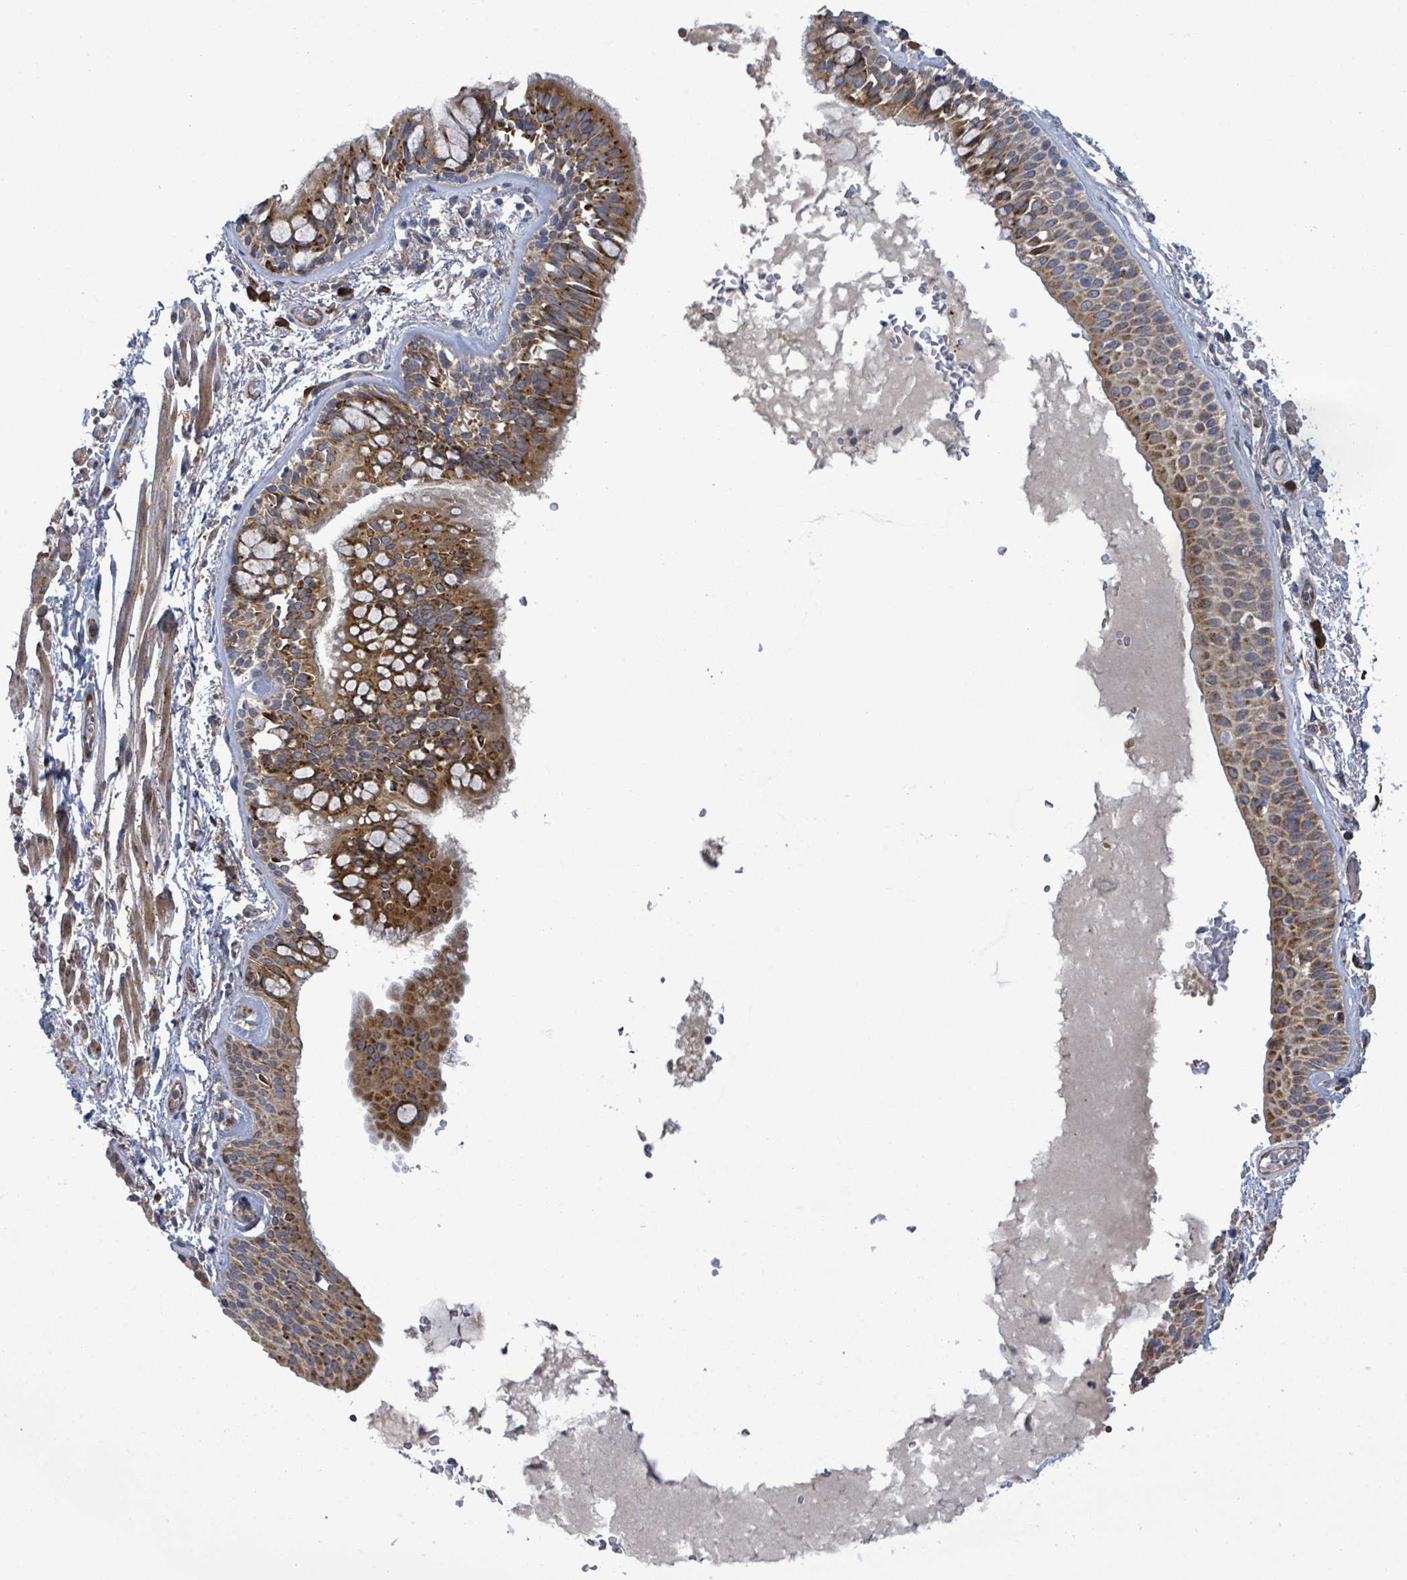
{"staining": {"intensity": "strong", "quantity": ">75%", "location": "cytoplasmic/membranous"}, "tissue": "bronchus", "cell_type": "Respiratory epithelial cells", "image_type": "normal", "snomed": [{"axis": "morphology", "description": "Normal tissue, NOS"}, {"axis": "topography", "description": "Bronchus"}], "caption": "Protein expression by immunohistochemistry displays strong cytoplasmic/membranous staining in approximately >75% of respiratory epithelial cells in benign bronchus. (DAB IHC, brown staining for protein, blue staining for nuclei).", "gene": "NOMO1", "patient": {"sex": "male", "age": 70}}